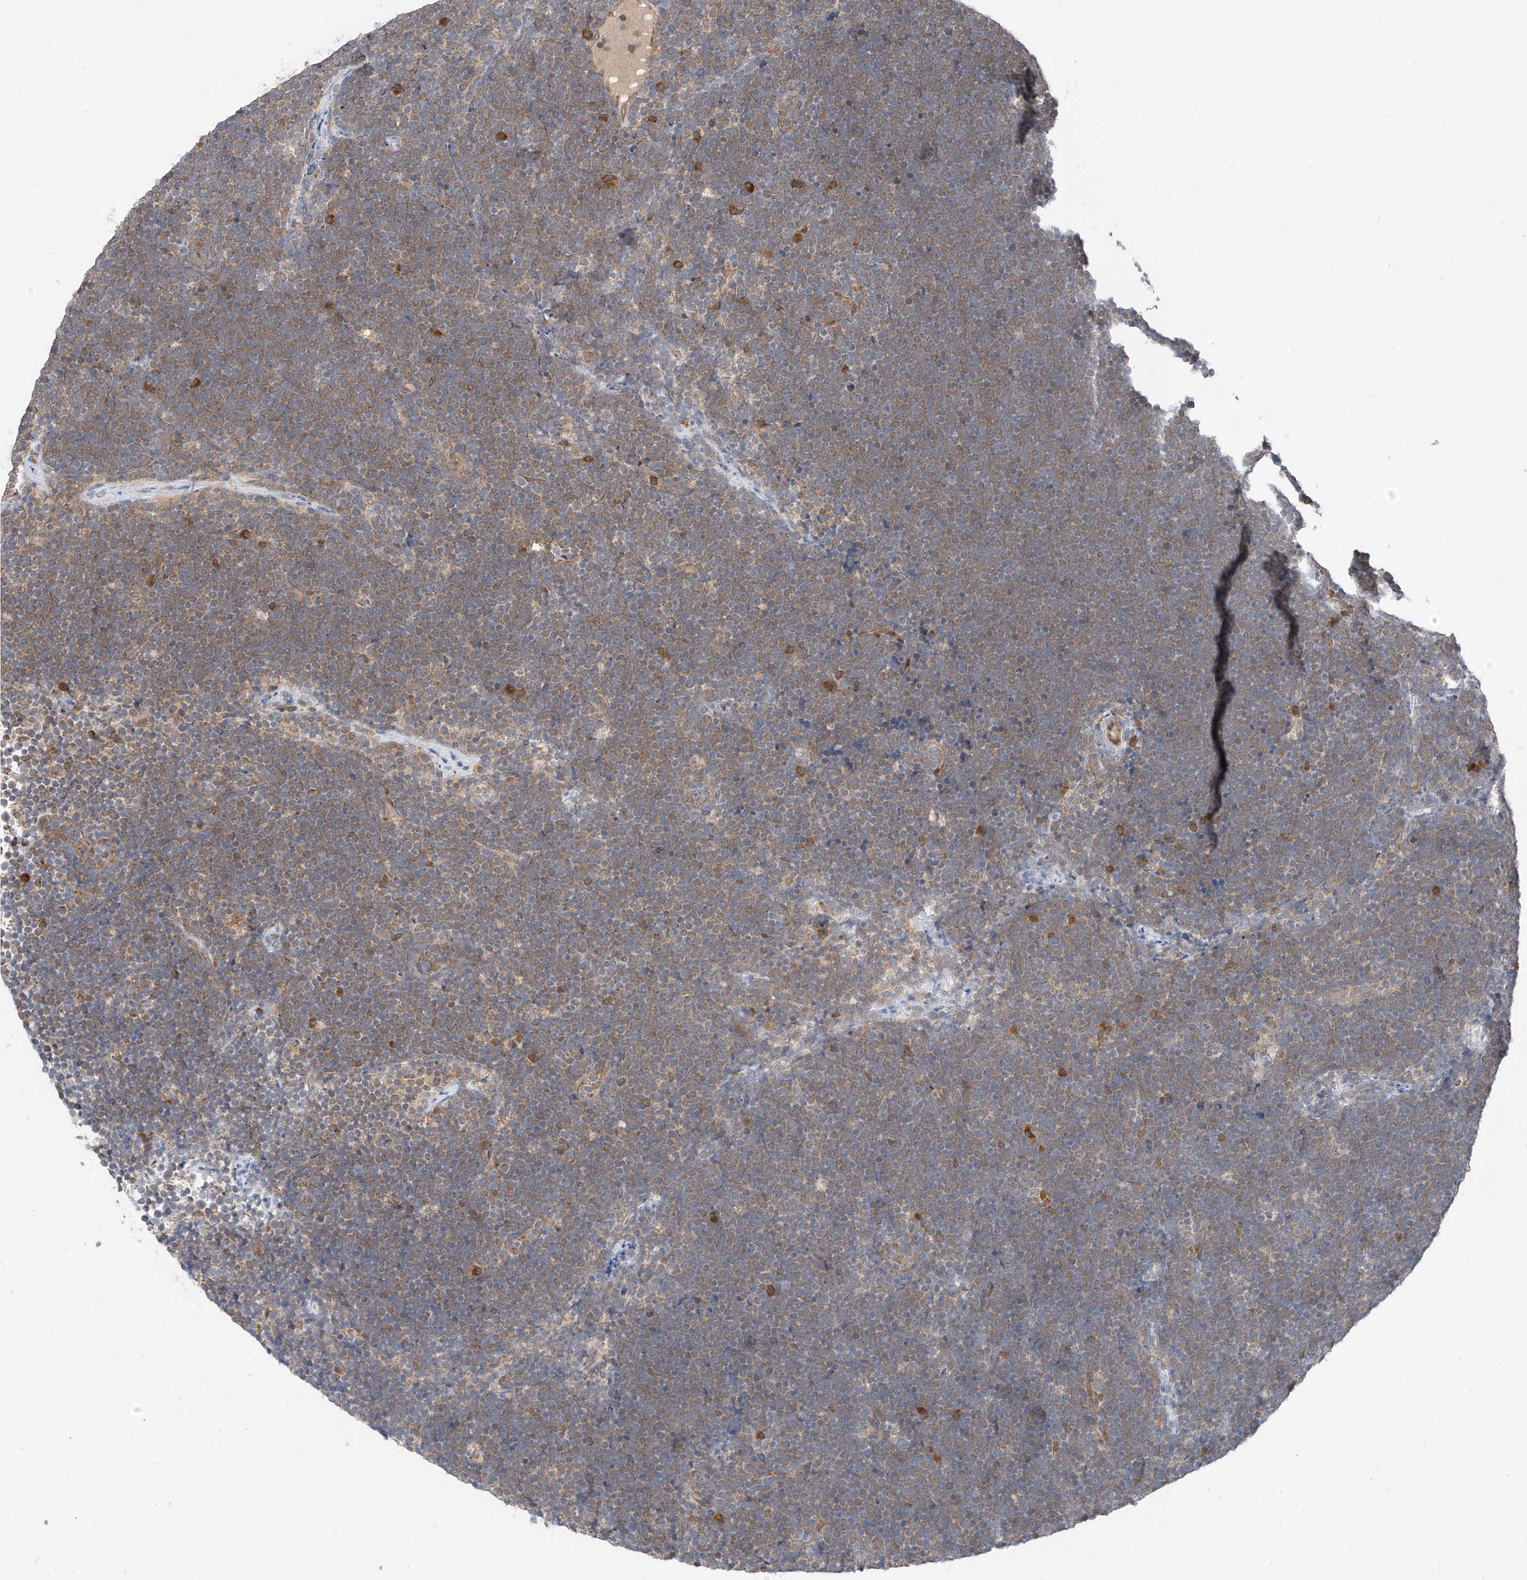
{"staining": {"intensity": "weak", "quantity": "25%-75%", "location": "cytoplasmic/membranous"}, "tissue": "lymphoma", "cell_type": "Tumor cells", "image_type": "cancer", "snomed": [{"axis": "morphology", "description": "Malignant lymphoma, non-Hodgkin's type, High grade"}, {"axis": "topography", "description": "Lymph node"}], "caption": "Immunohistochemical staining of human lymphoma demonstrates low levels of weak cytoplasmic/membranous protein expression in approximately 25%-75% of tumor cells.", "gene": "PPA2", "patient": {"sex": "male", "age": 13}}